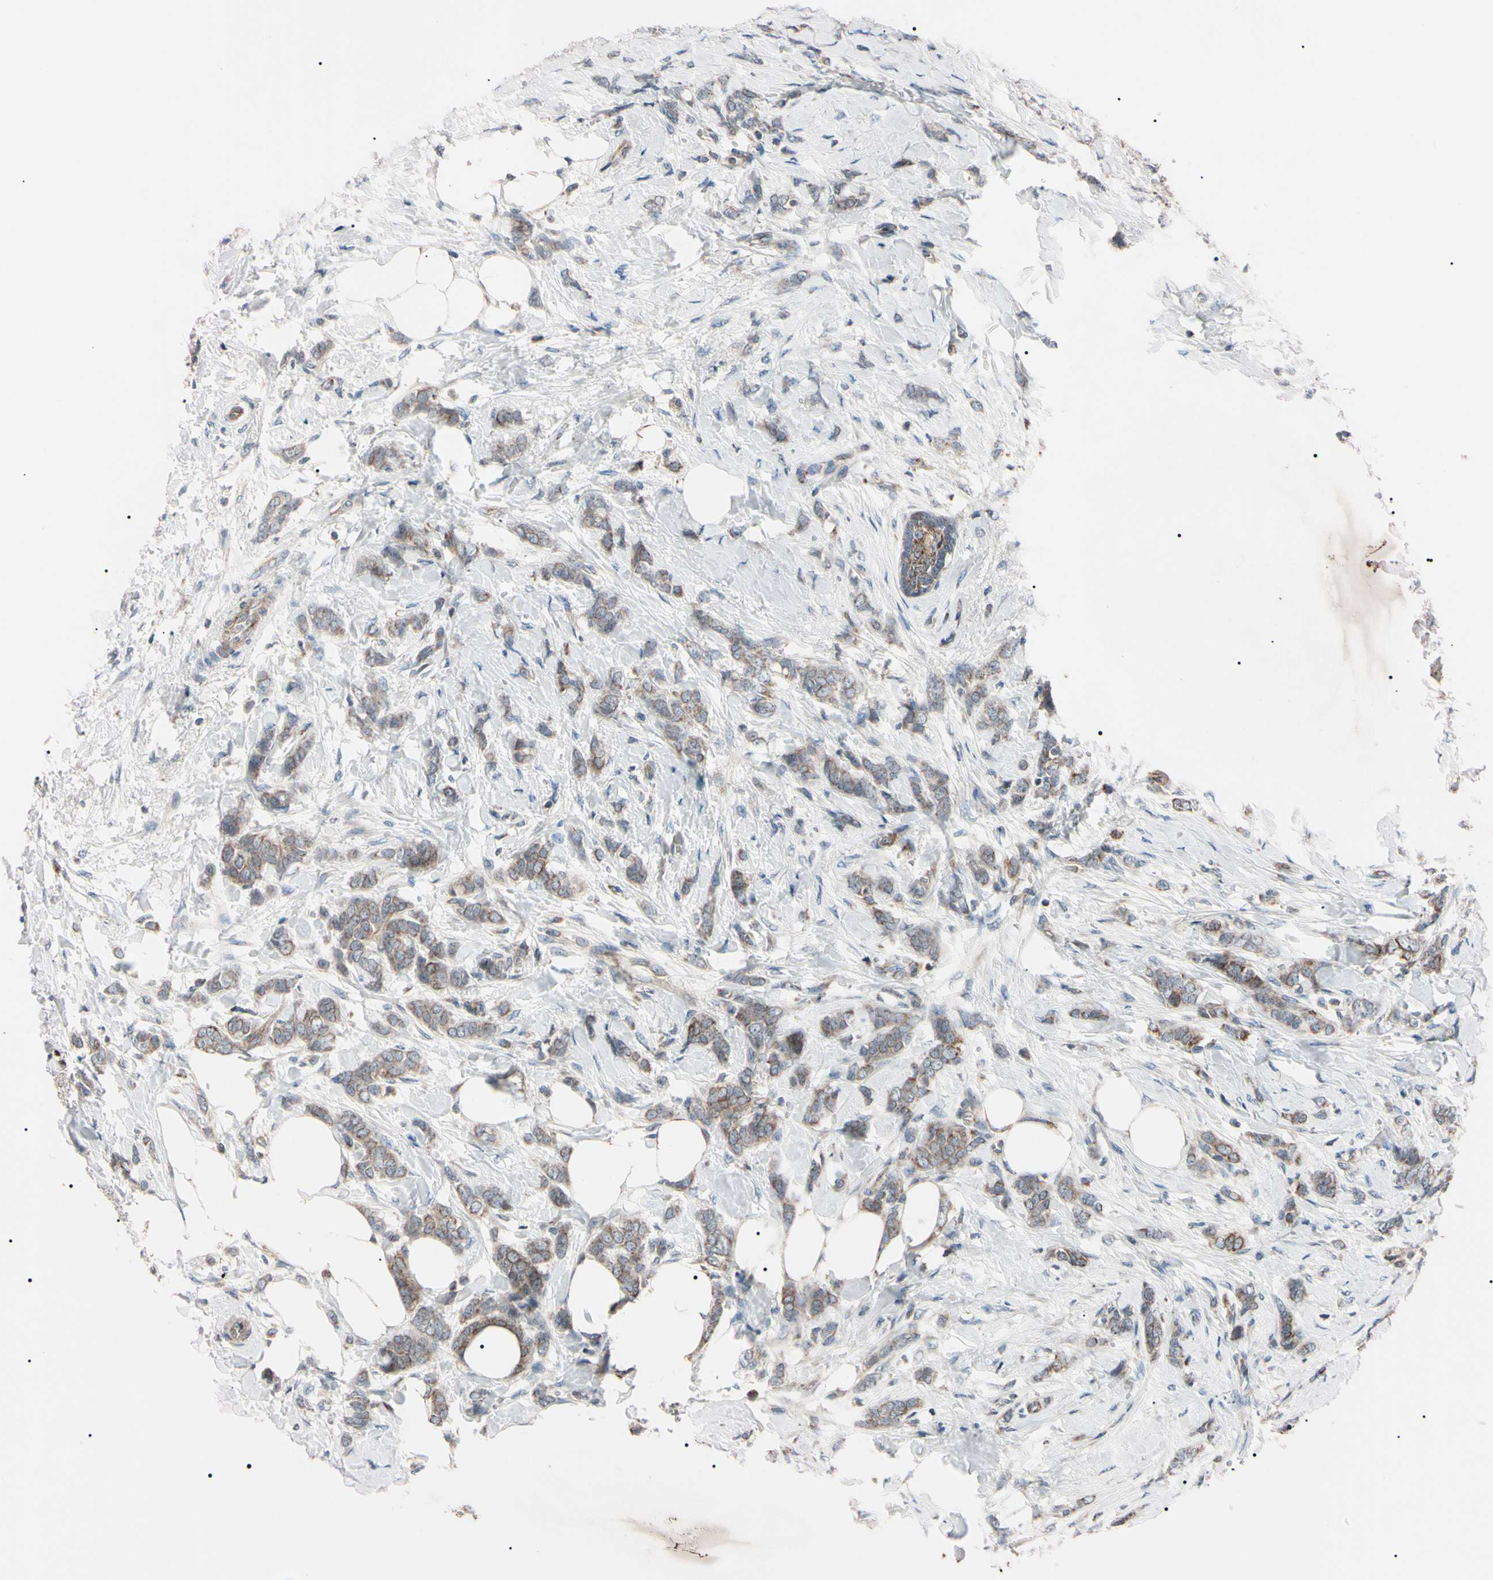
{"staining": {"intensity": "weak", "quantity": "25%-75%", "location": "cytoplasmic/membranous"}, "tissue": "breast cancer", "cell_type": "Tumor cells", "image_type": "cancer", "snomed": [{"axis": "morphology", "description": "Lobular carcinoma, in situ"}, {"axis": "morphology", "description": "Lobular carcinoma"}, {"axis": "topography", "description": "Breast"}], "caption": "A low amount of weak cytoplasmic/membranous staining is present in about 25%-75% of tumor cells in breast lobular carcinoma in situ tissue.", "gene": "TNFRSF1A", "patient": {"sex": "female", "age": 41}}